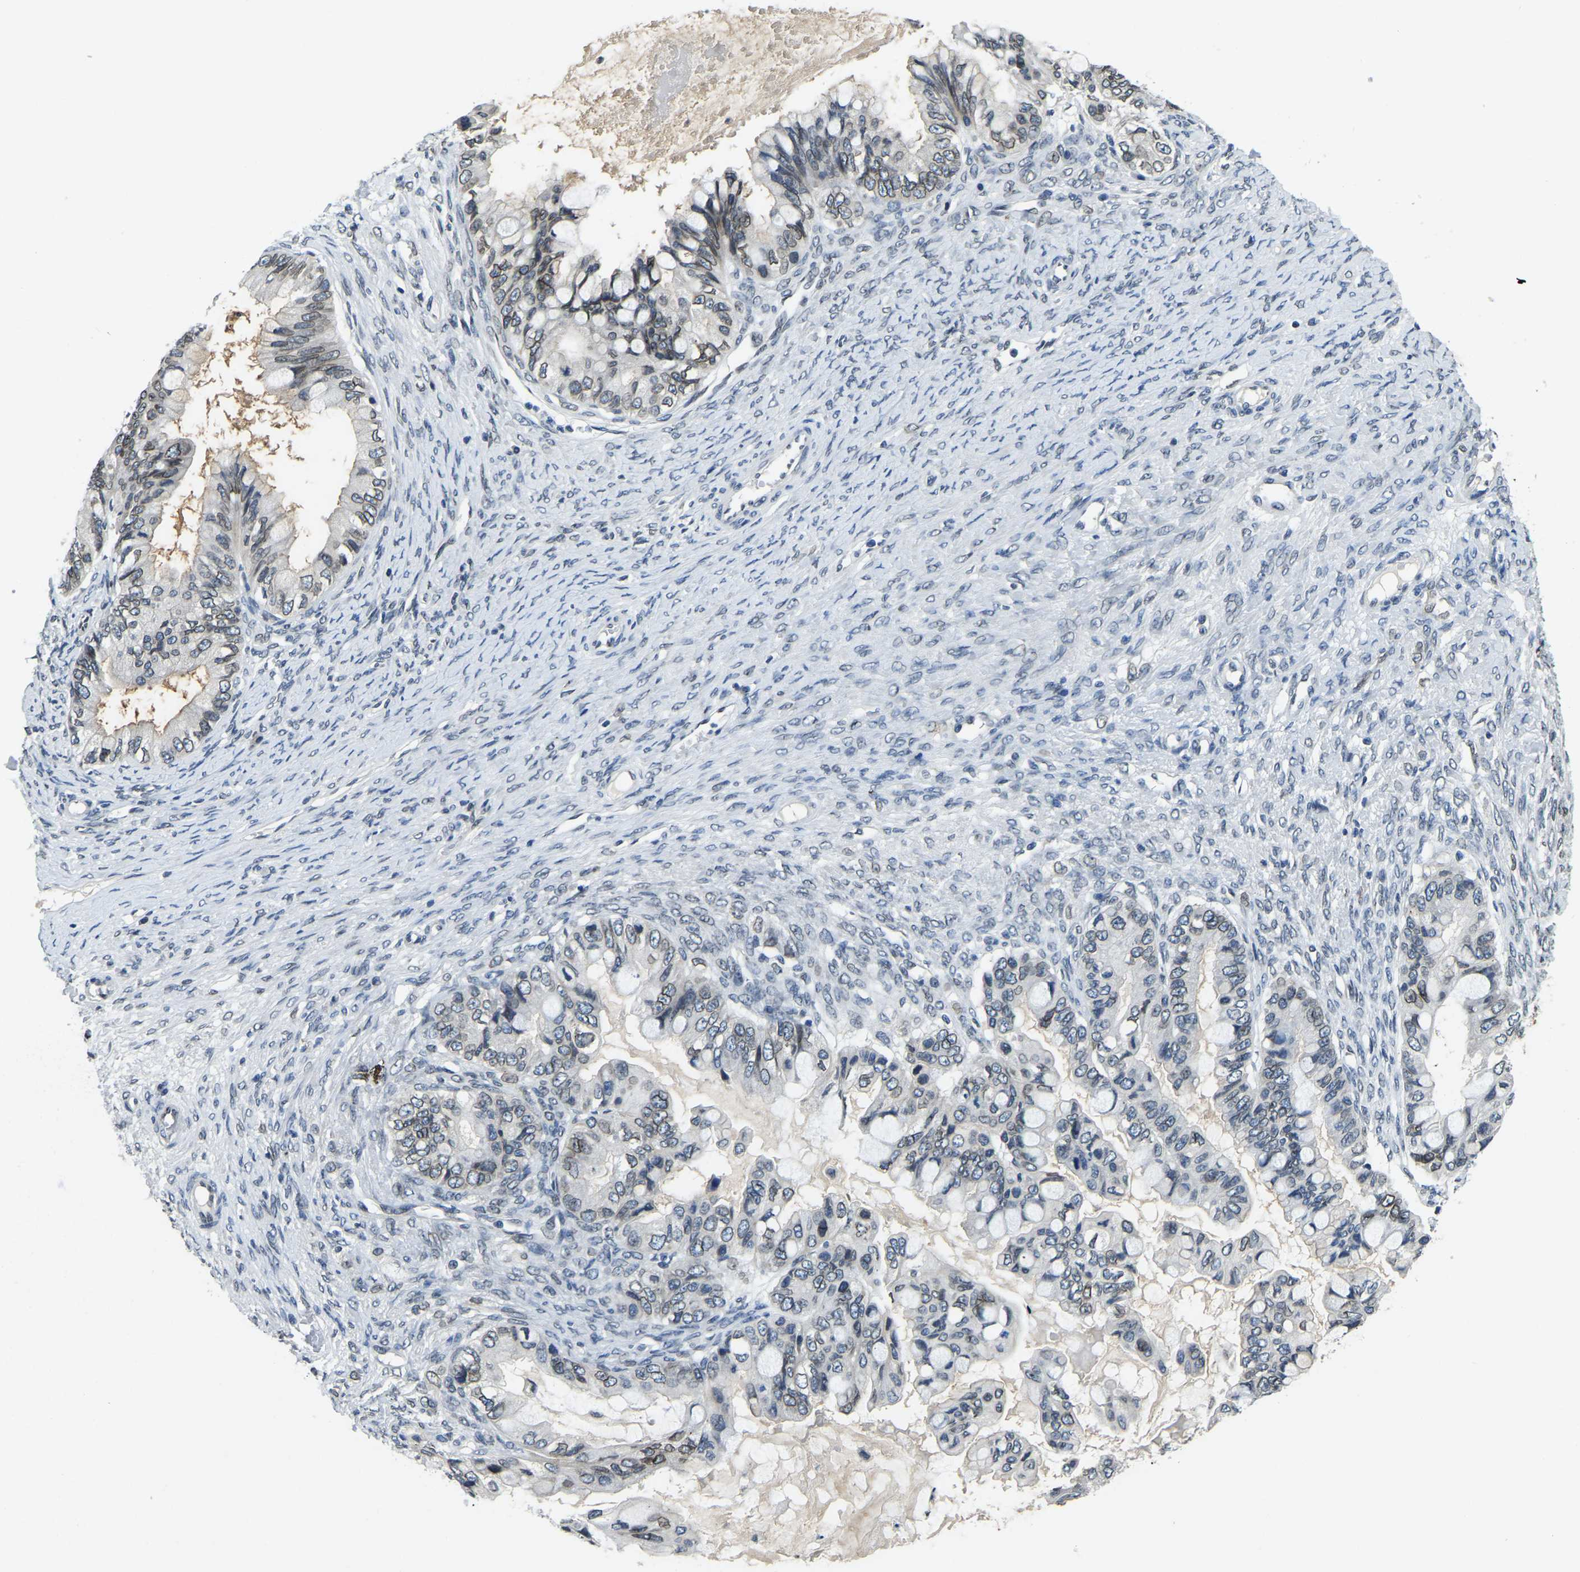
{"staining": {"intensity": "weak", "quantity": ">75%", "location": "cytoplasmic/membranous,nuclear"}, "tissue": "ovarian cancer", "cell_type": "Tumor cells", "image_type": "cancer", "snomed": [{"axis": "morphology", "description": "Cystadenocarcinoma, mucinous, NOS"}, {"axis": "topography", "description": "Ovary"}], "caption": "Immunohistochemistry micrograph of mucinous cystadenocarcinoma (ovarian) stained for a protein (brown), which reveals low levels of weak cytoplasmic/membranous and nuclear expression in about >75% of tumor cells.", "gene": "RANBP2", "patient": {"sex": "female", "age": 80}}